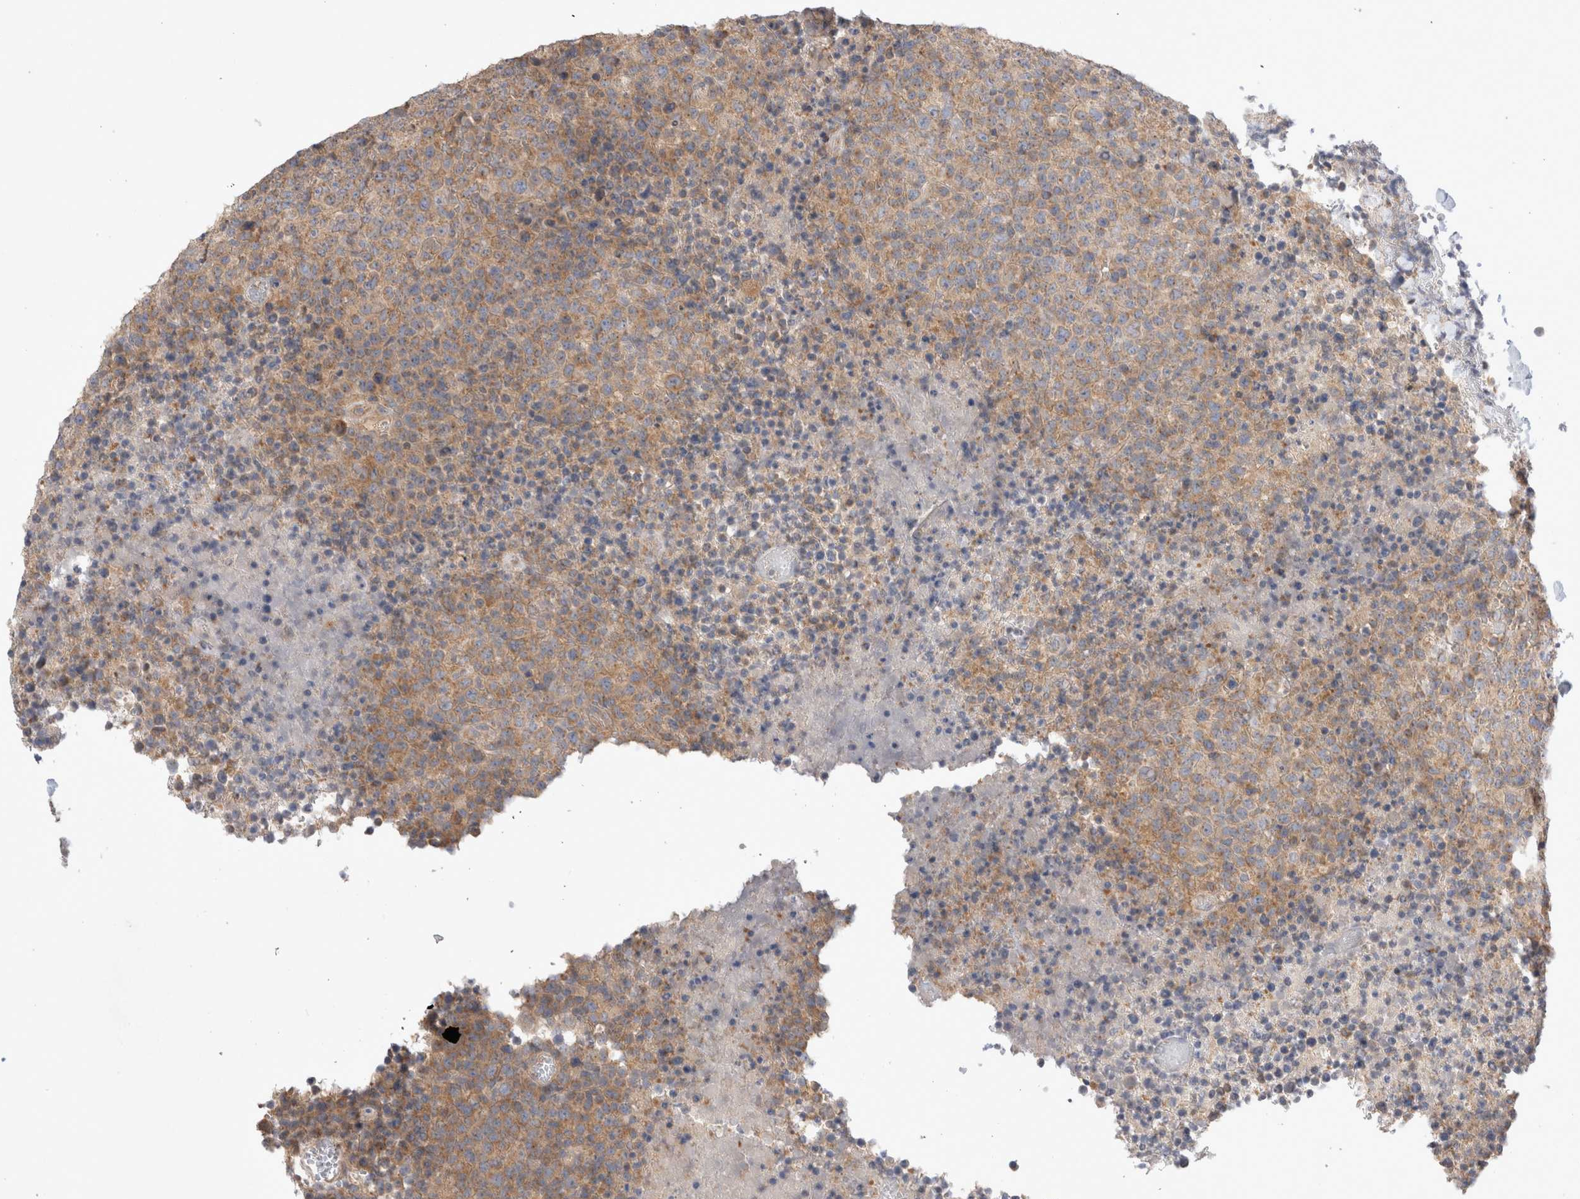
{"staining": {"intensity": "weak", "quantity": ">75%", "location": "cytoplasmic/membranous"}, "tissue": "lymphoma", "cell_type": "Tumor cells", "image_type": "cancer", "snomed": [{"axis": "morphology", "description": "Malignant lymphoma, non-Hodgkin's type, High grade"}, {"axis": "topography", "description": "Lymph node"}], "caption": "Immunohistochemistry (IHC) micrograph of neoplastic tissue: human lymphoma stained using immunohistochemistry exhibits low levels of weak protein expression localized specifically in the cytoplasmic/membranous of tumor cells, appearing as a cytoplasmic/membranous brown color.", "gene": "IFT74", "patient": {"sex": "male", "age": 13}}